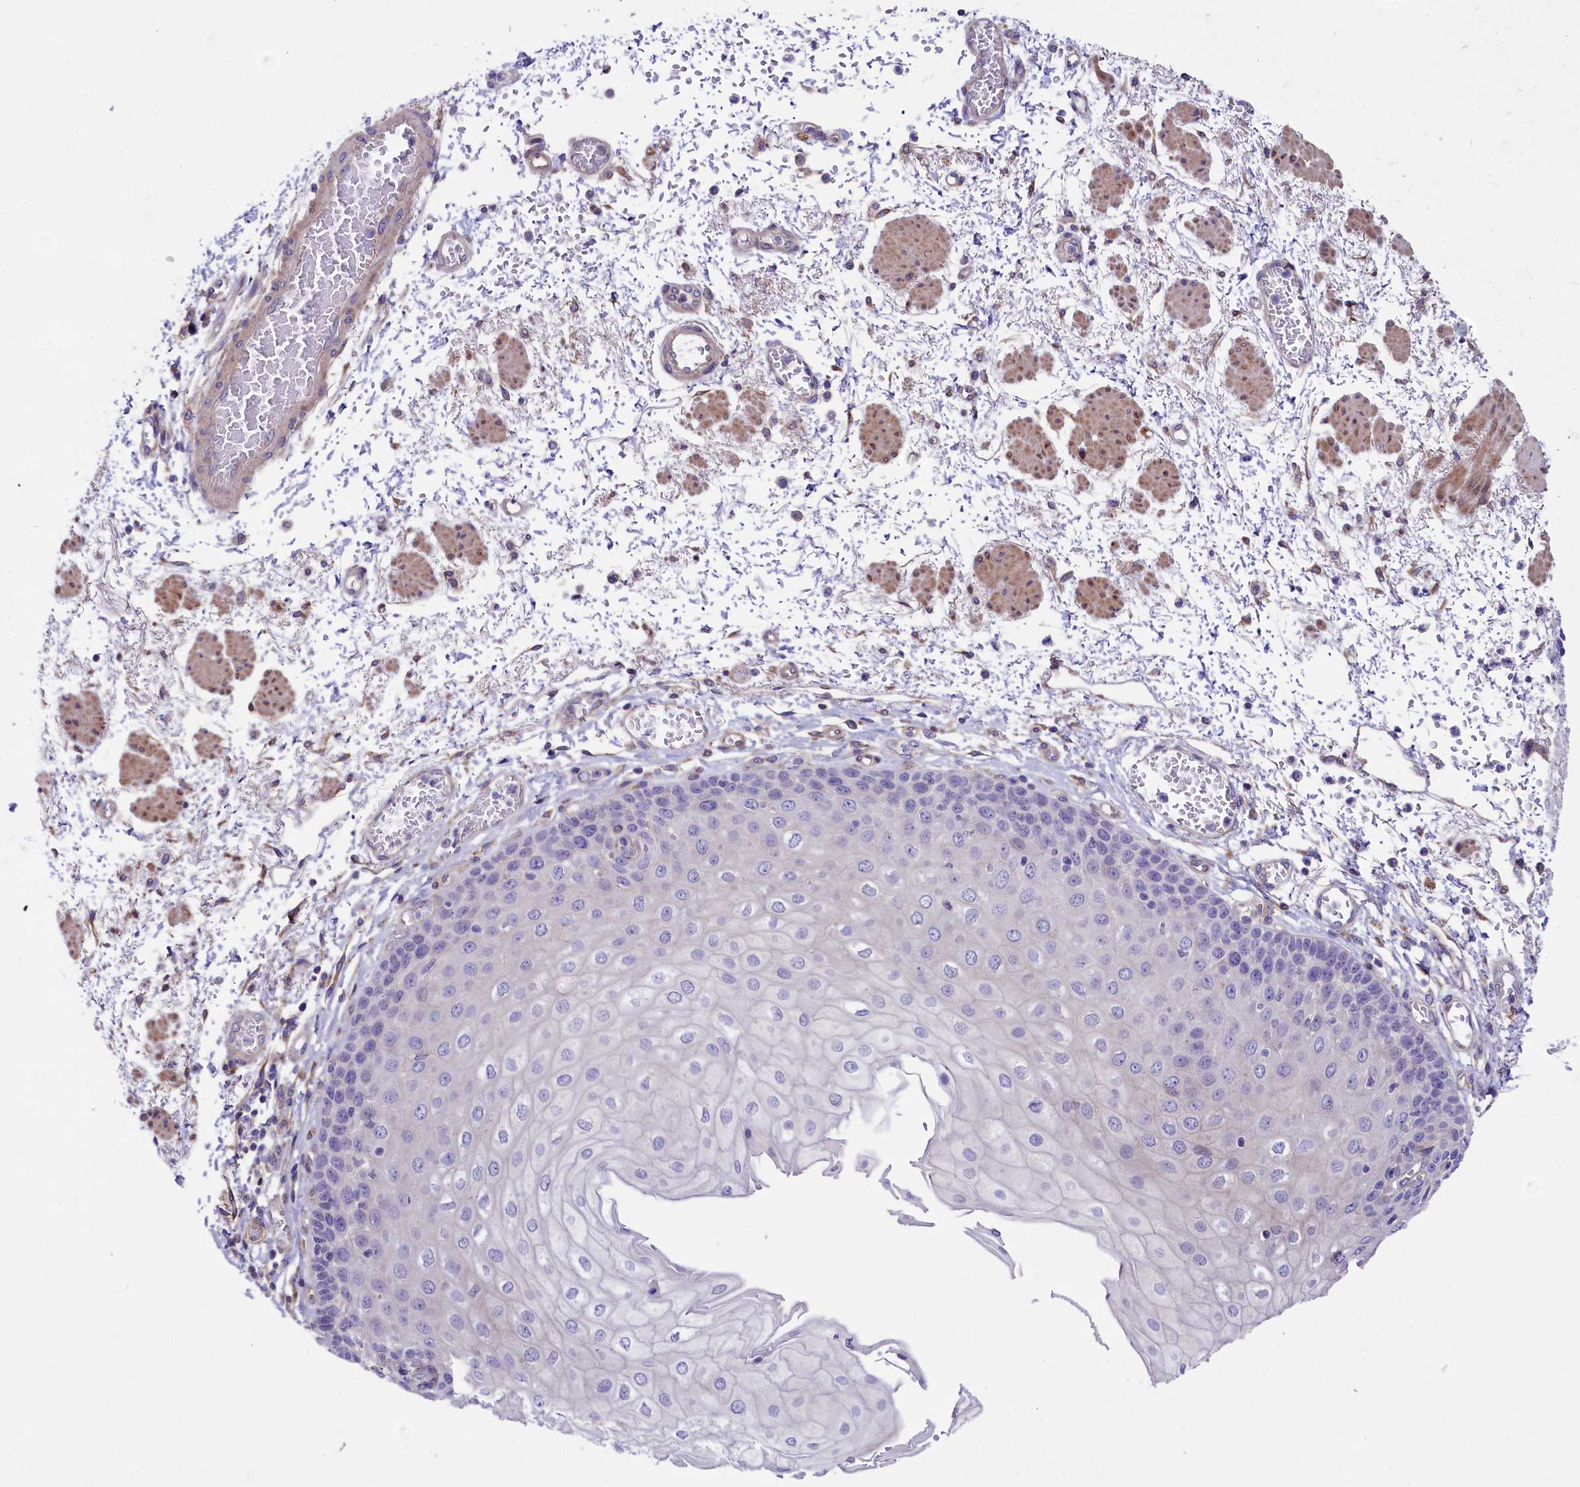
{"staining": {"intensity": "negative", "quantity": "none", "location": "none"}, "tissue": "esophagus", "cell_type": "Squamous epithelial cells", "image_type": "normal", "snomed": [{"axis": "morphology", "description": "Normal tissue, NOS"}, {"axis": "topography", "description": "Esophagus"}], "caption": "This is an immunohistochemistry (IHC) photomicrograph of normal human esophagus. There is no positivity in squamous epithelial cells.", "gene": "GPR108", "patient": {"sex": "male", "age": 81}}